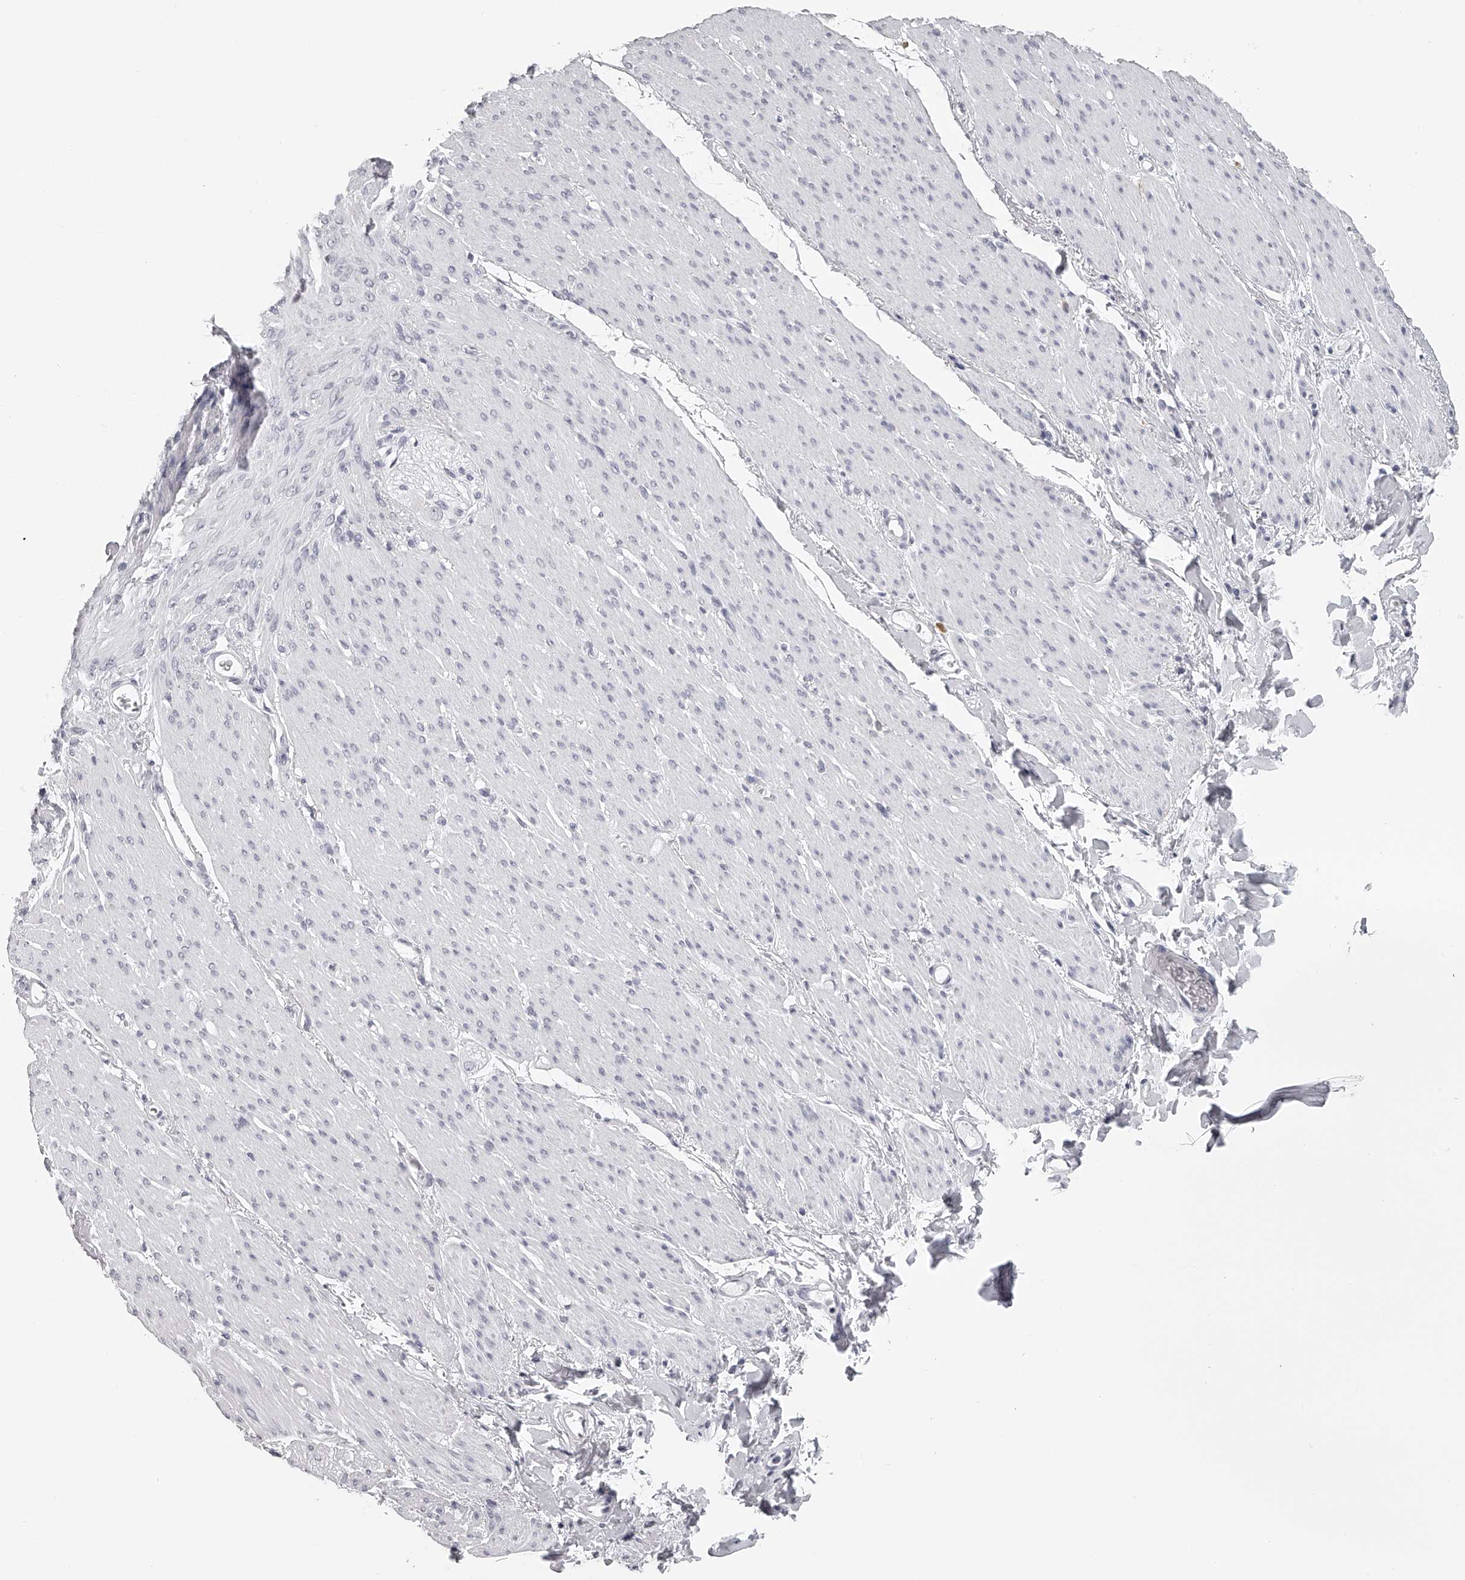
{"staining": {"intensity": "negative", "quantity": "none", "location": "none"}, "tissue": "smooth muscle", "cell_type": "Smooth muscle cells", "image_type": "normal", "snomed": [{"axis": "morphology", "description": "Normal tissue, NOS"}, {"axis": "topography", "description": "Colon"}, {"axis": "topography", "description": "Peripheral nerve tissue"}], "caption": "IHC photomicrograph of normal smooth muscle stained for a protein (brown), which shows no positivity in smooth muscle cells. The staining was performed using DAB (3,3'-diaminobenzidine) to visualize the protein expression in brown, while the nuclei were stained in blue with hematoxylin (Magnification: 20x).", "gene": "SEC11C", "patient": {"sex": "female", "age": 61}}